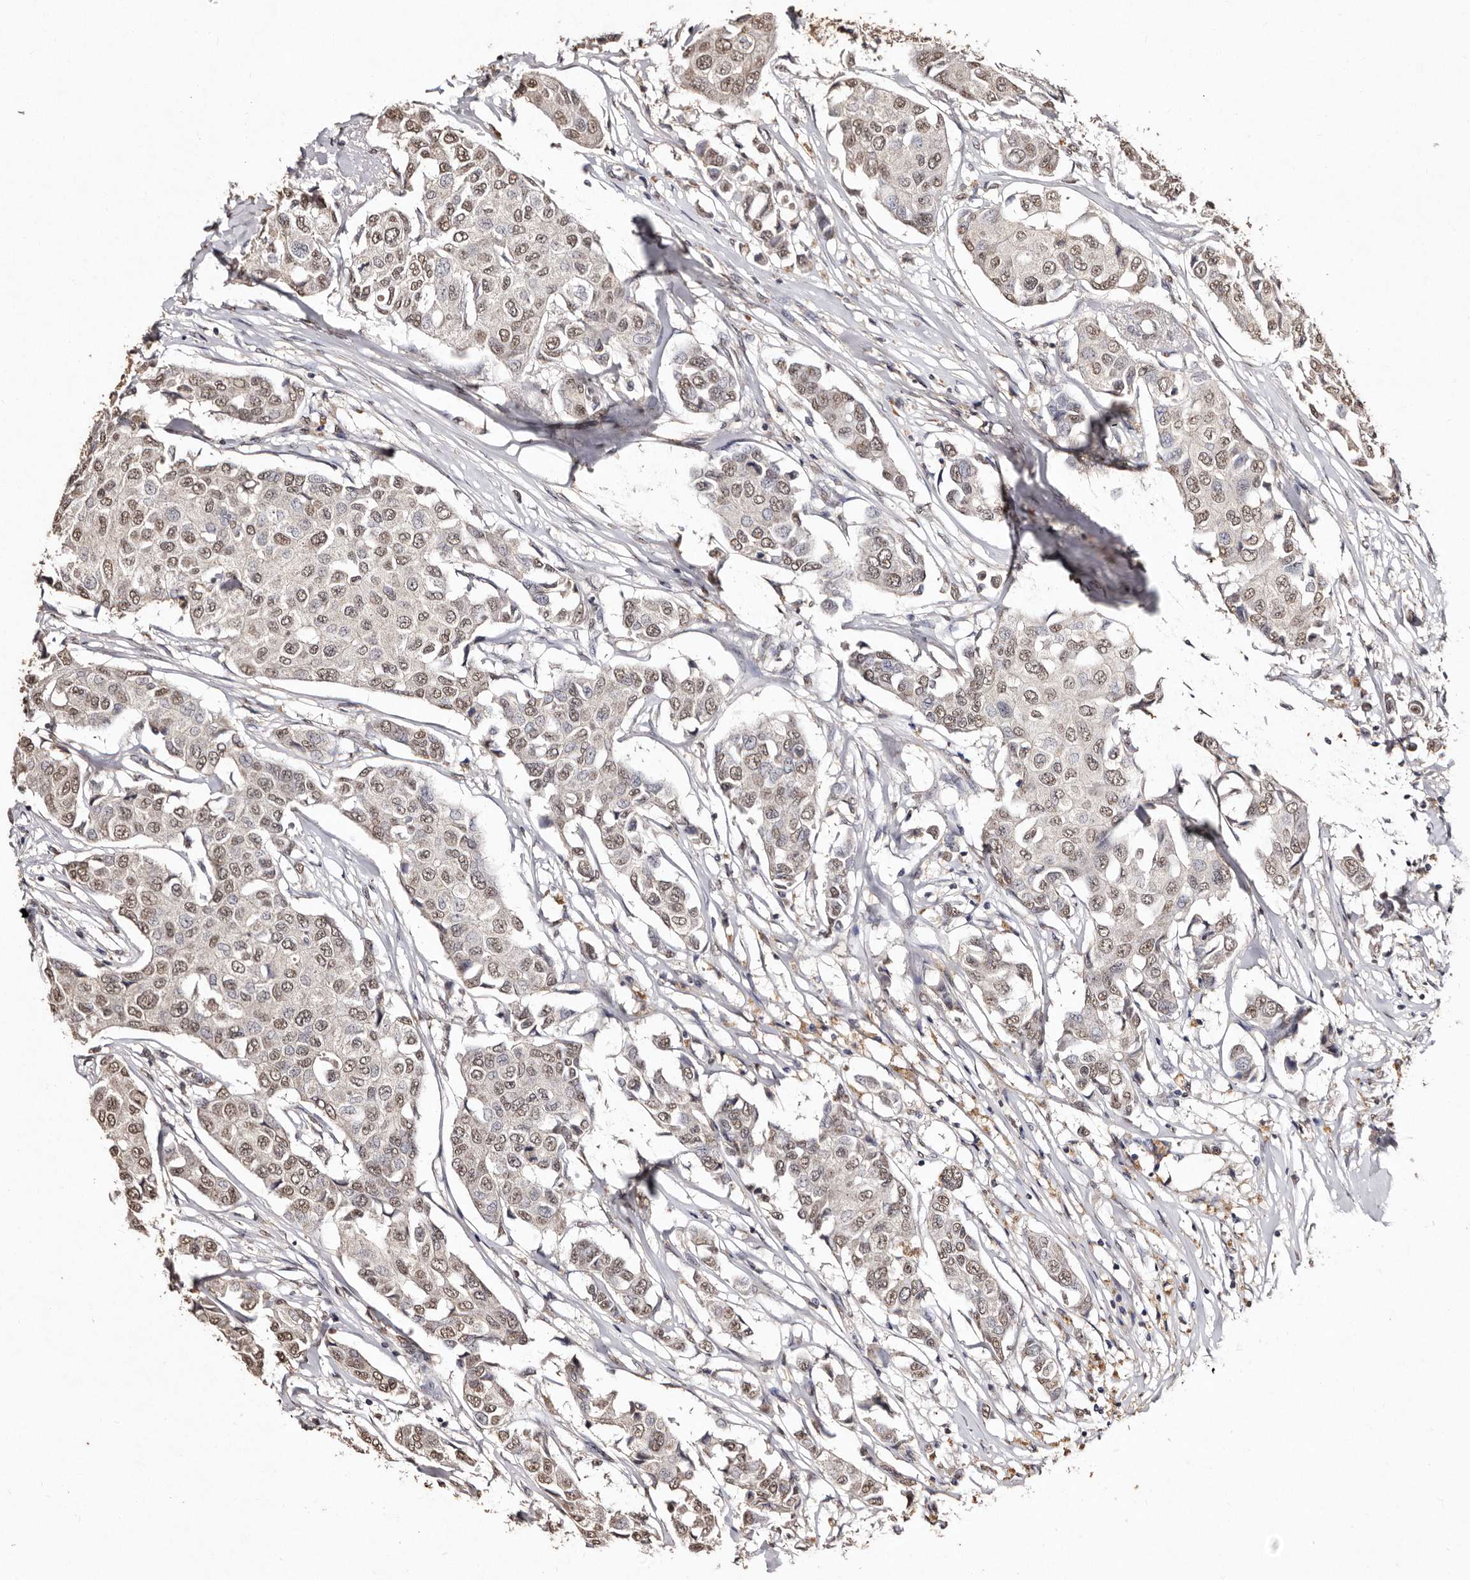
{"staining": {"intensity": "moderate", "quantity": ">75%", "location": "nuclear"}, "tissue": "breast cancer", "cell_type": "Tumor cells", "image_type": "cancer", "snomed": [{"axis": "morphology", "description": "Duct carcinoma"}, {"axis": "topography", "description": "Breast"}], "caption": "Intraductal carcinoma (breast) stained with DAB (3,3'-diaminobenzidine) immunohistochemistry (IHC) shows medium levels of moderate nuclear expression in about >75% of tumor cells.", "gene": "ERBB4", "patient": {"sex": "female", "age": 80}}